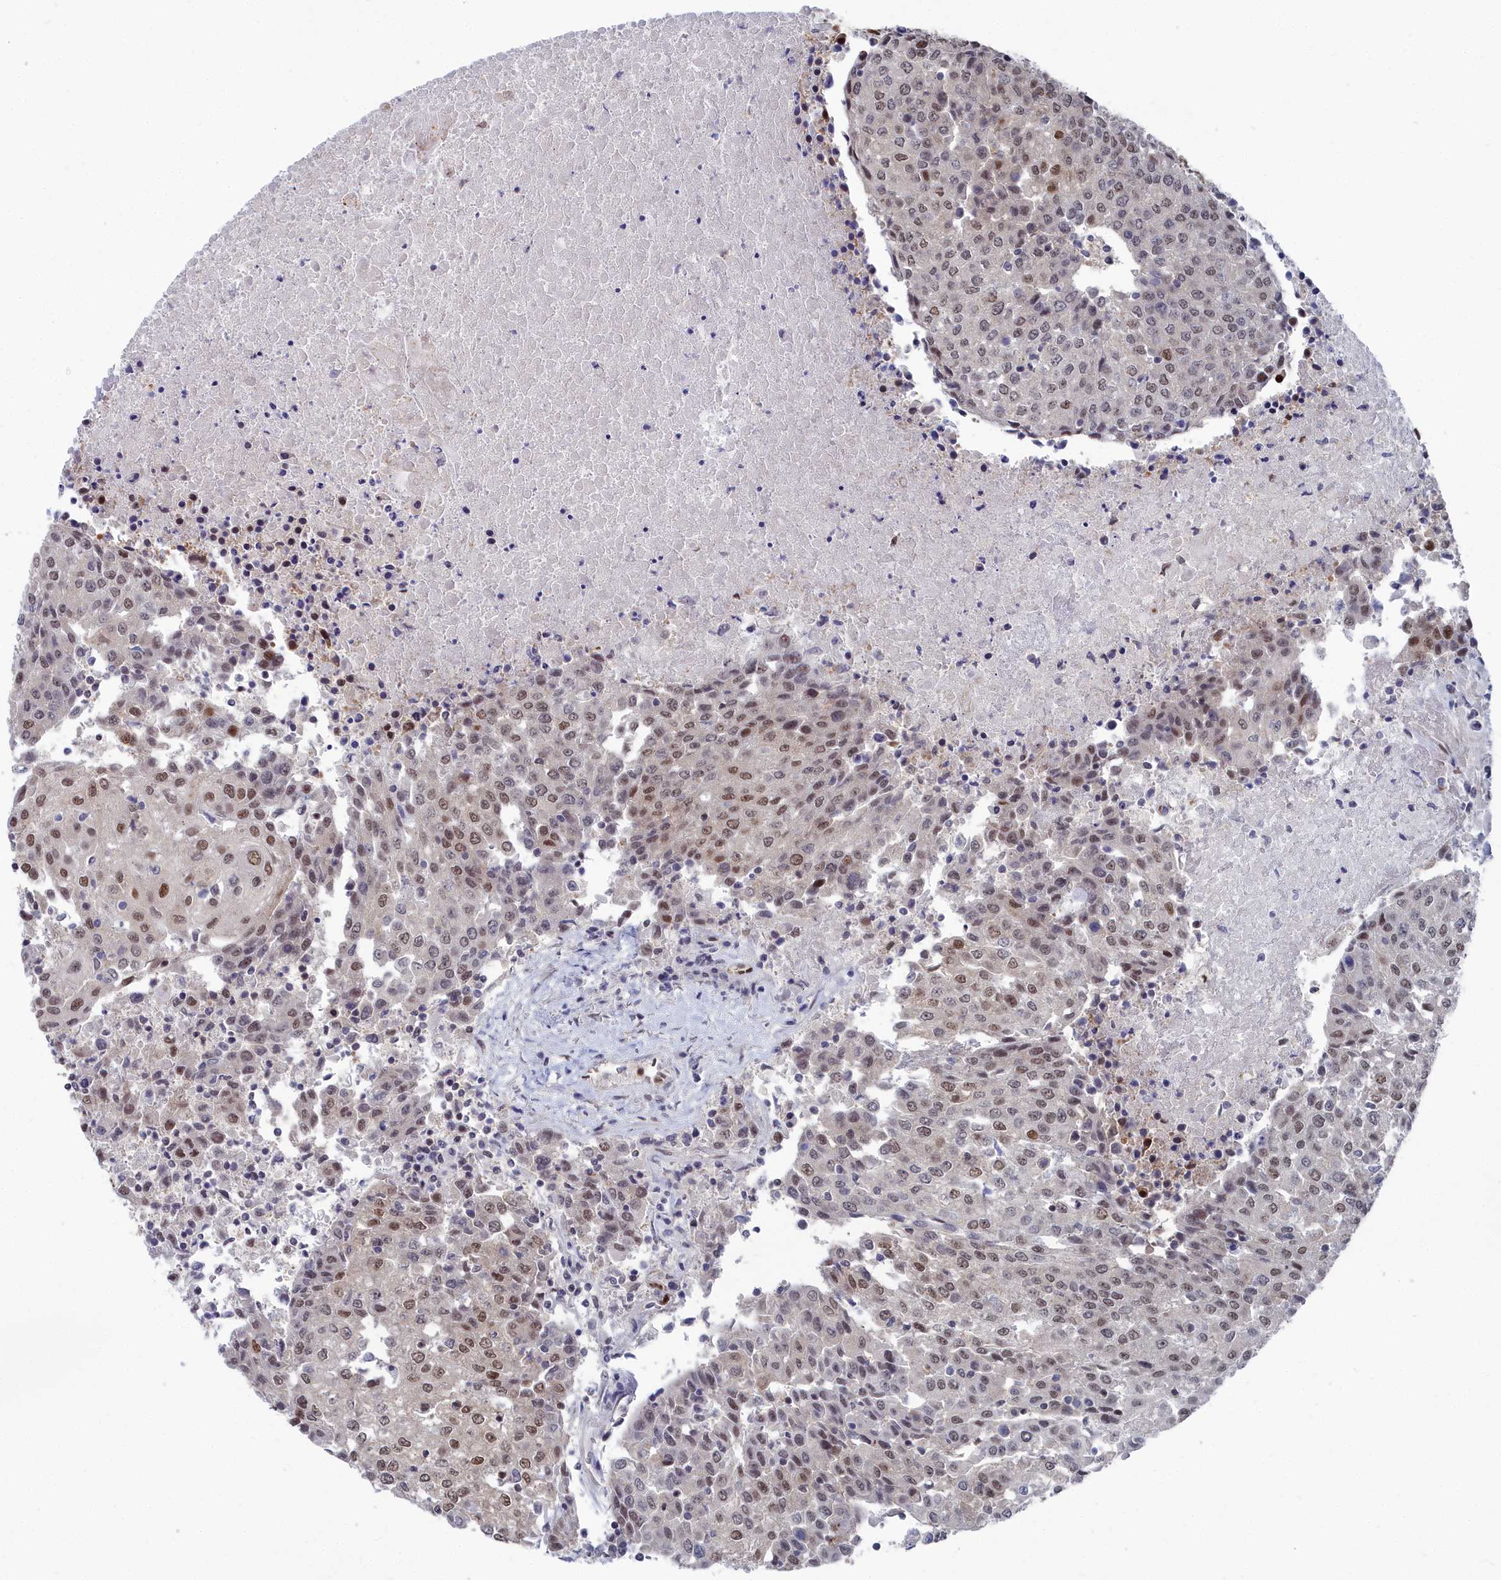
{"staining": {"intensity": "moderate", "quantity": "25%-75%", "location": "nuclear"}, "tissue": "urothelial cancer", "cell_type": "Tumor cells", "image_type": "cancer", "snomed": [{"axis": "morphology", "description": "Urothelial carcinoma, High grade"}, {"axis": "topography", "description": "Urinary bladder"}], "caption": "Immunohistochemistry (DAB) staining of urothelial carcinoma (high-grade) exhibits moderate nuclear protein positivity in about 25%-75% of tumor cells.", "gene": "RPS27A", "patient": {"sex": "female", "age": 85}}